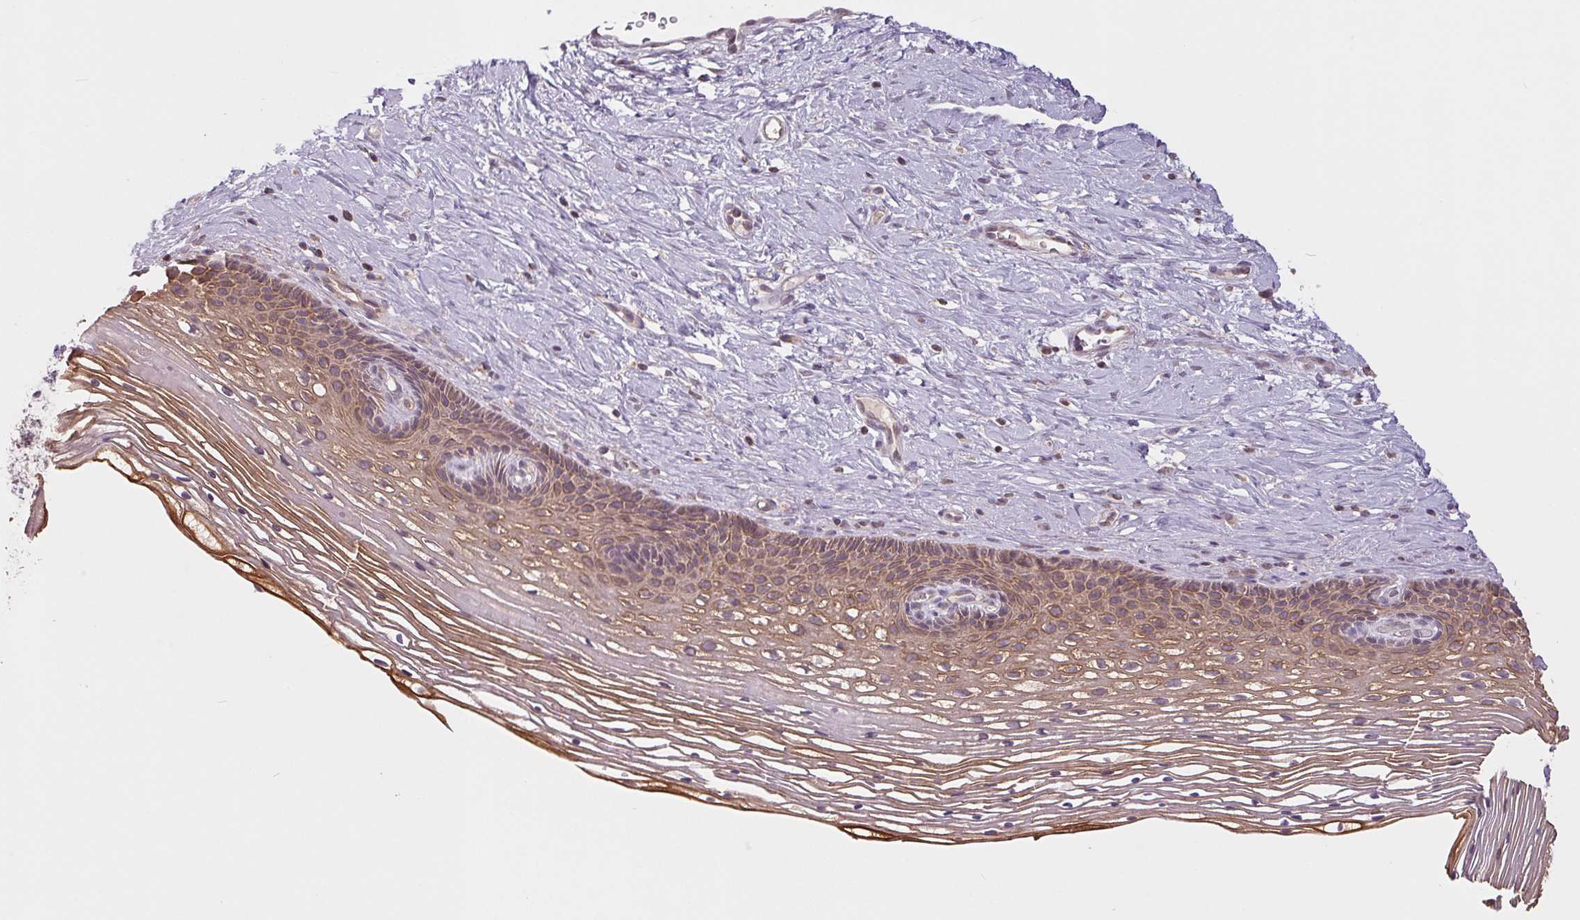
{"staining": {"intensity": "weak", "quantity": "25%-75%", "location": "cytoplasmic/membranous"}, "tissue": "cervix", "cell_type": "Glandular cells", "image_type": "normal", "snomed": [{"axis": "morphology", "description": "Normal tissue, NOS"}, {"axis": "topography", "description": "Cervix"}], "caption": "Protein expression by IHC reveals weak cytoplasmic/membranous expression in approximately 25%-75% of glandular cells in normal cervix. (DAB (3,3'-diaminobenzidine) IHC, brown staining for protein, blue staining for nuclei).", "gene": "MAP3K5", "patient": {"sex": "female", "age": 34}}